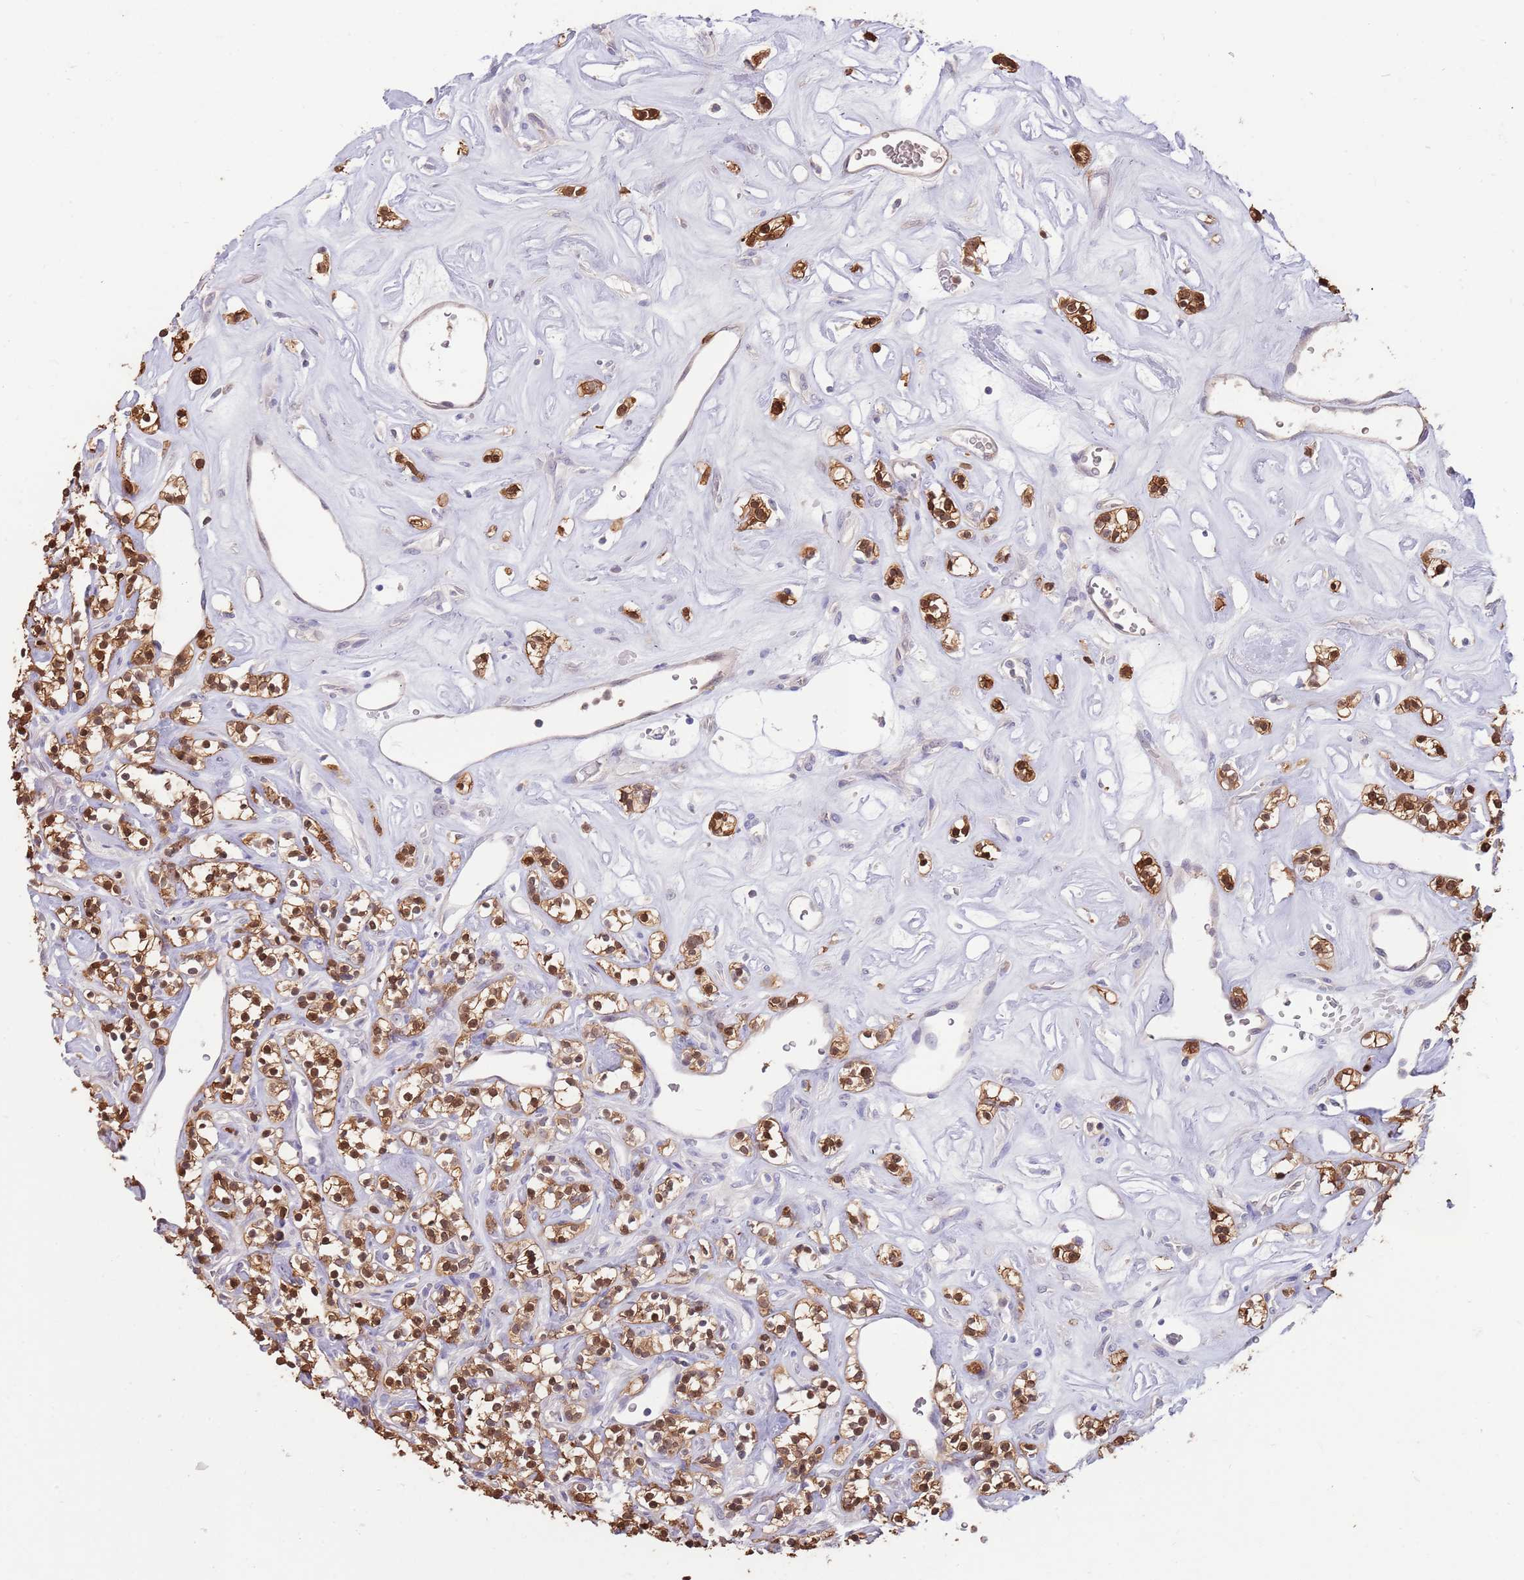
{"staining": {"intensity": "moderate", "quantity": ">75%", "location": "cytoplasmic/membranous,nuclear"}, "tissue": "renal cancer", "cell_type": "Tumor cells", "image_type": "cancer", "snomed": [{"axis": "morphology", "description": "Adenocarcinoma, NOS"}, {"axis": "topography", "description": "Kidney"}], "caption": "There is medium levels of moderate cytoplasmic/membranous and nuclear positivity in tumor cells of renal cancer, as demonstrated by immunohistochemical staining (brown color).", "gene": "AP5S1", "patient": {"sex": "male", "age": 77}}